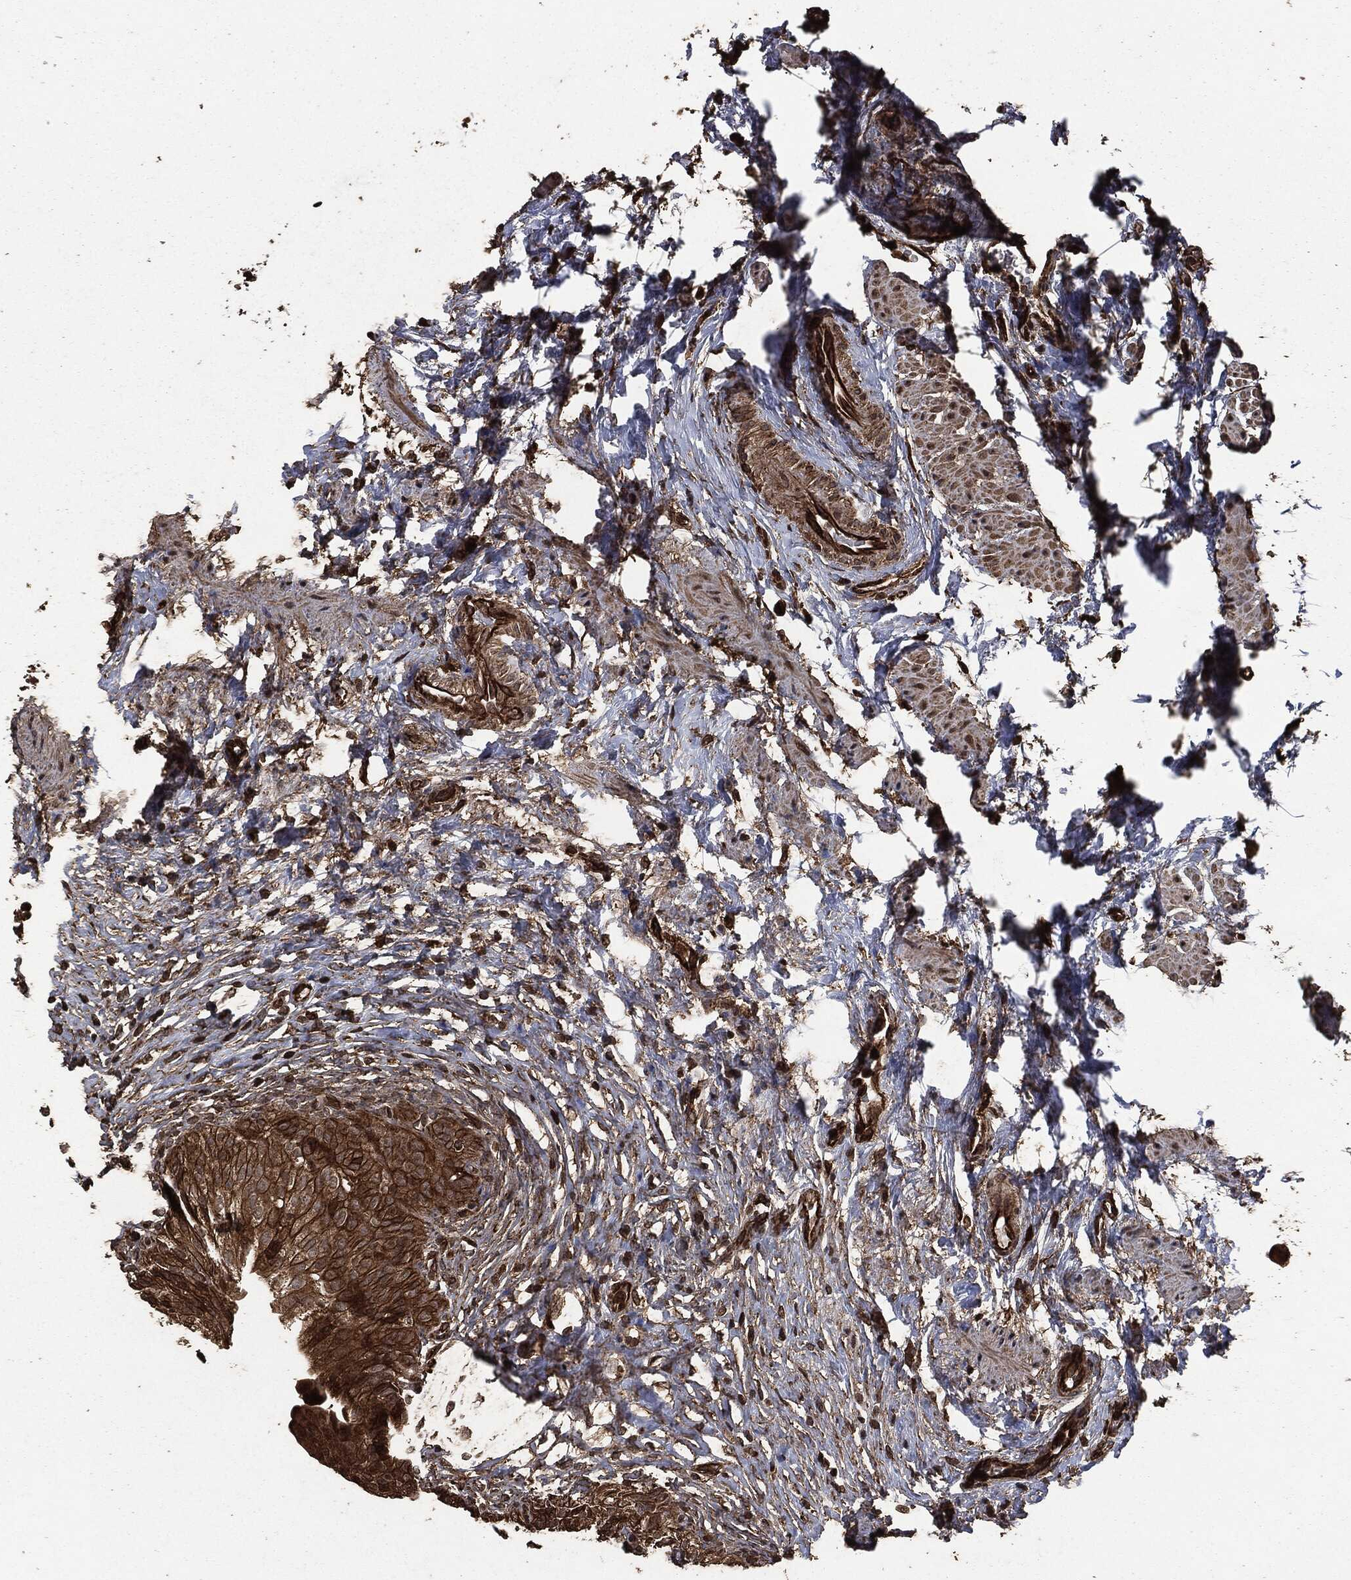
{"staining": {"intensity": "strong", "quantity": ">75%", "location": "cytoplasmic/membranous"}, "tissue": "urinary bladder", "cell_type": "Urothelial cells", "image_type": "normal", "snomed": [{"axis": "morphology", "description": "Normal tissue, NOS"}, {"axis": "topography", "description": "Urinary bladder"}], "caption": "Urinary bladder stained with DAB immunohistochemistry reveals high levels of strong cytoplasmic/membranous positivity in about >75% of urothelial cells. (Brightfield microscopy of DAB IHC at high magnification).", "gene": "HRAS", "patient": {"sex": "male", "age": 46}}